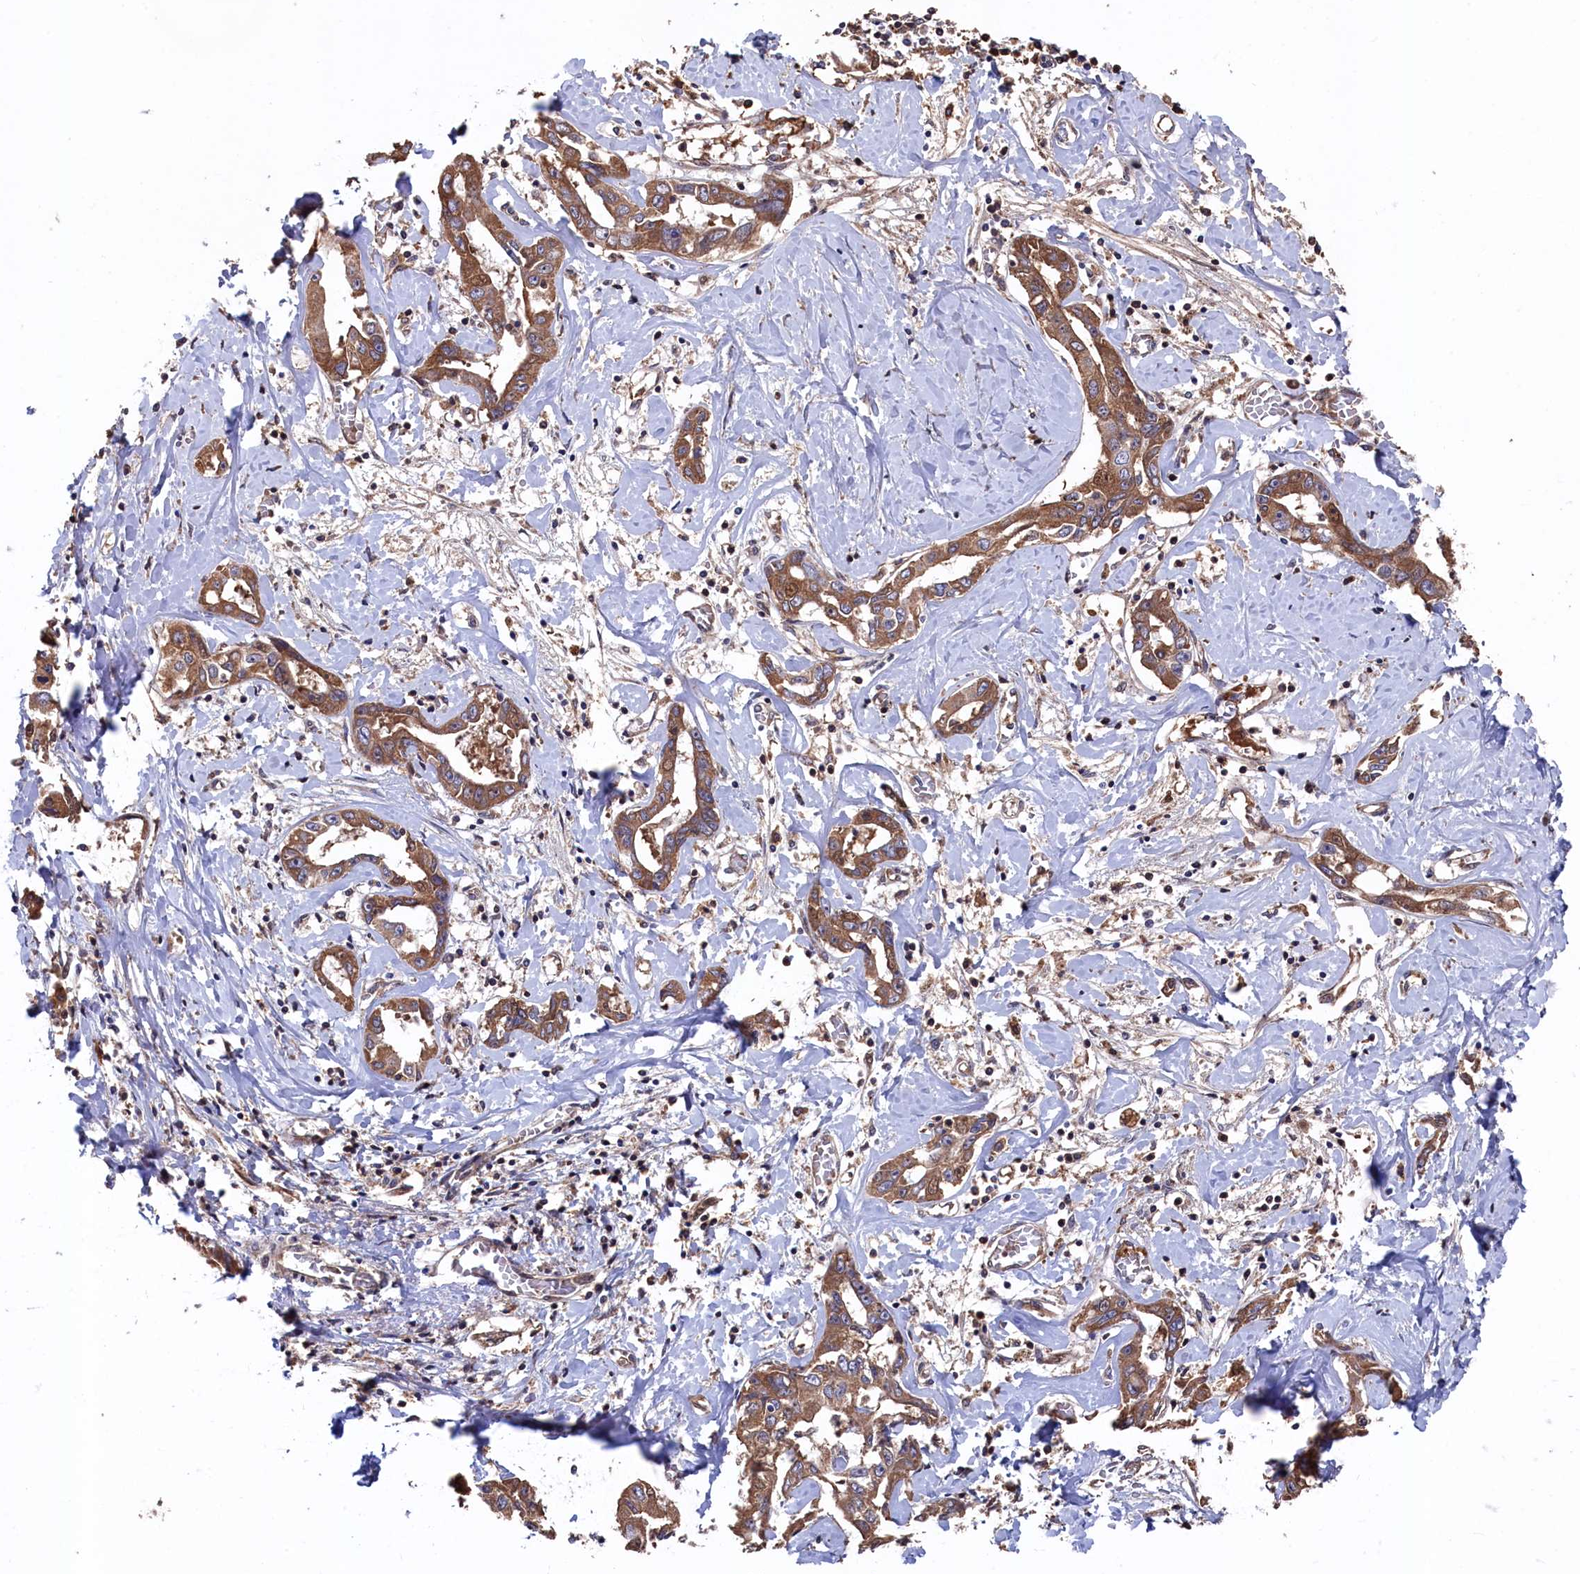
{"staining": {"intensity": "moderate", "quantity": ">75%", "location": "cytoplasmic/membranous"}, "tissue": "liver cancer", "cell_type": "Tumor cells", "image_type": "cancer", "snomed": [{"axis": "morphology", "description": "Cholangiocarcinoma"}, {"axis": "topography", "description": "Liver"}], "caption": "Protein expression by immunohistochemistry (IHC) exhibits moderate cytoplasmic/membranous expression in about >75% of tumor cells in liver cholangiocarcinoma.", "gene": "SLC12A4", "patient": {"sex": "male", "age": 59}}